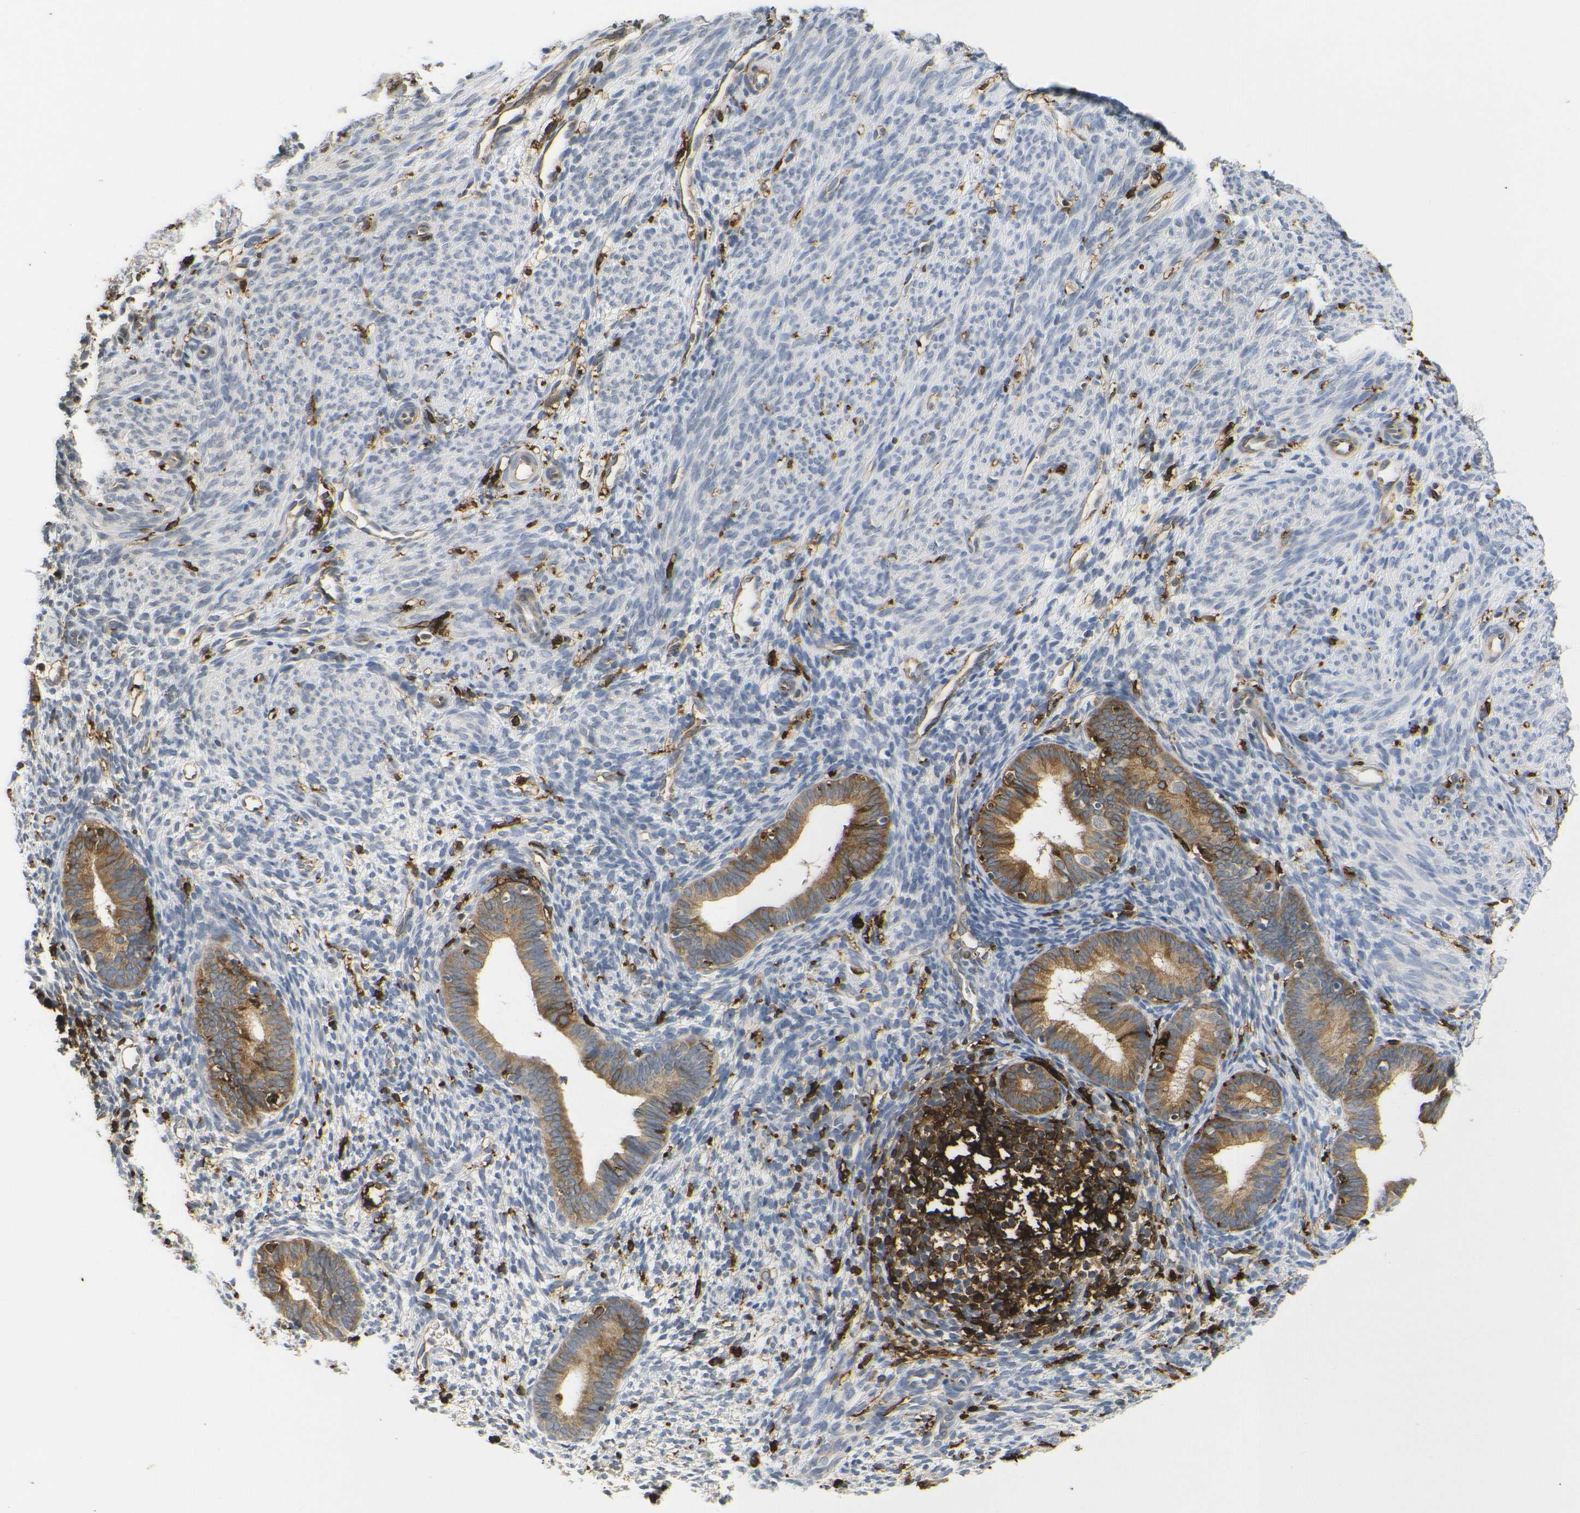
{"staining": {"intensity": "negative", "quantity": "none", "location": "none"}, "tissue": "endometrium", "cell_type": "Cells in endometrial stroma", "image_type": "normal", "snomed": [{"axis": "morphology", "description": "Normal tissue, NOS"}, {"axis": "morphology", "description": "Adenocarcinoma, NOS"}, {"axis": "topography", "description": "Endometrium"}, {"axis": "topography", "description": "Ovary"}], "caption": "The photomicrograph demonstrates no significant expression in cells in endometrial stroma of endometrium.", "gene": "HLA", "patient": {"sex": "female", "age": 68}}